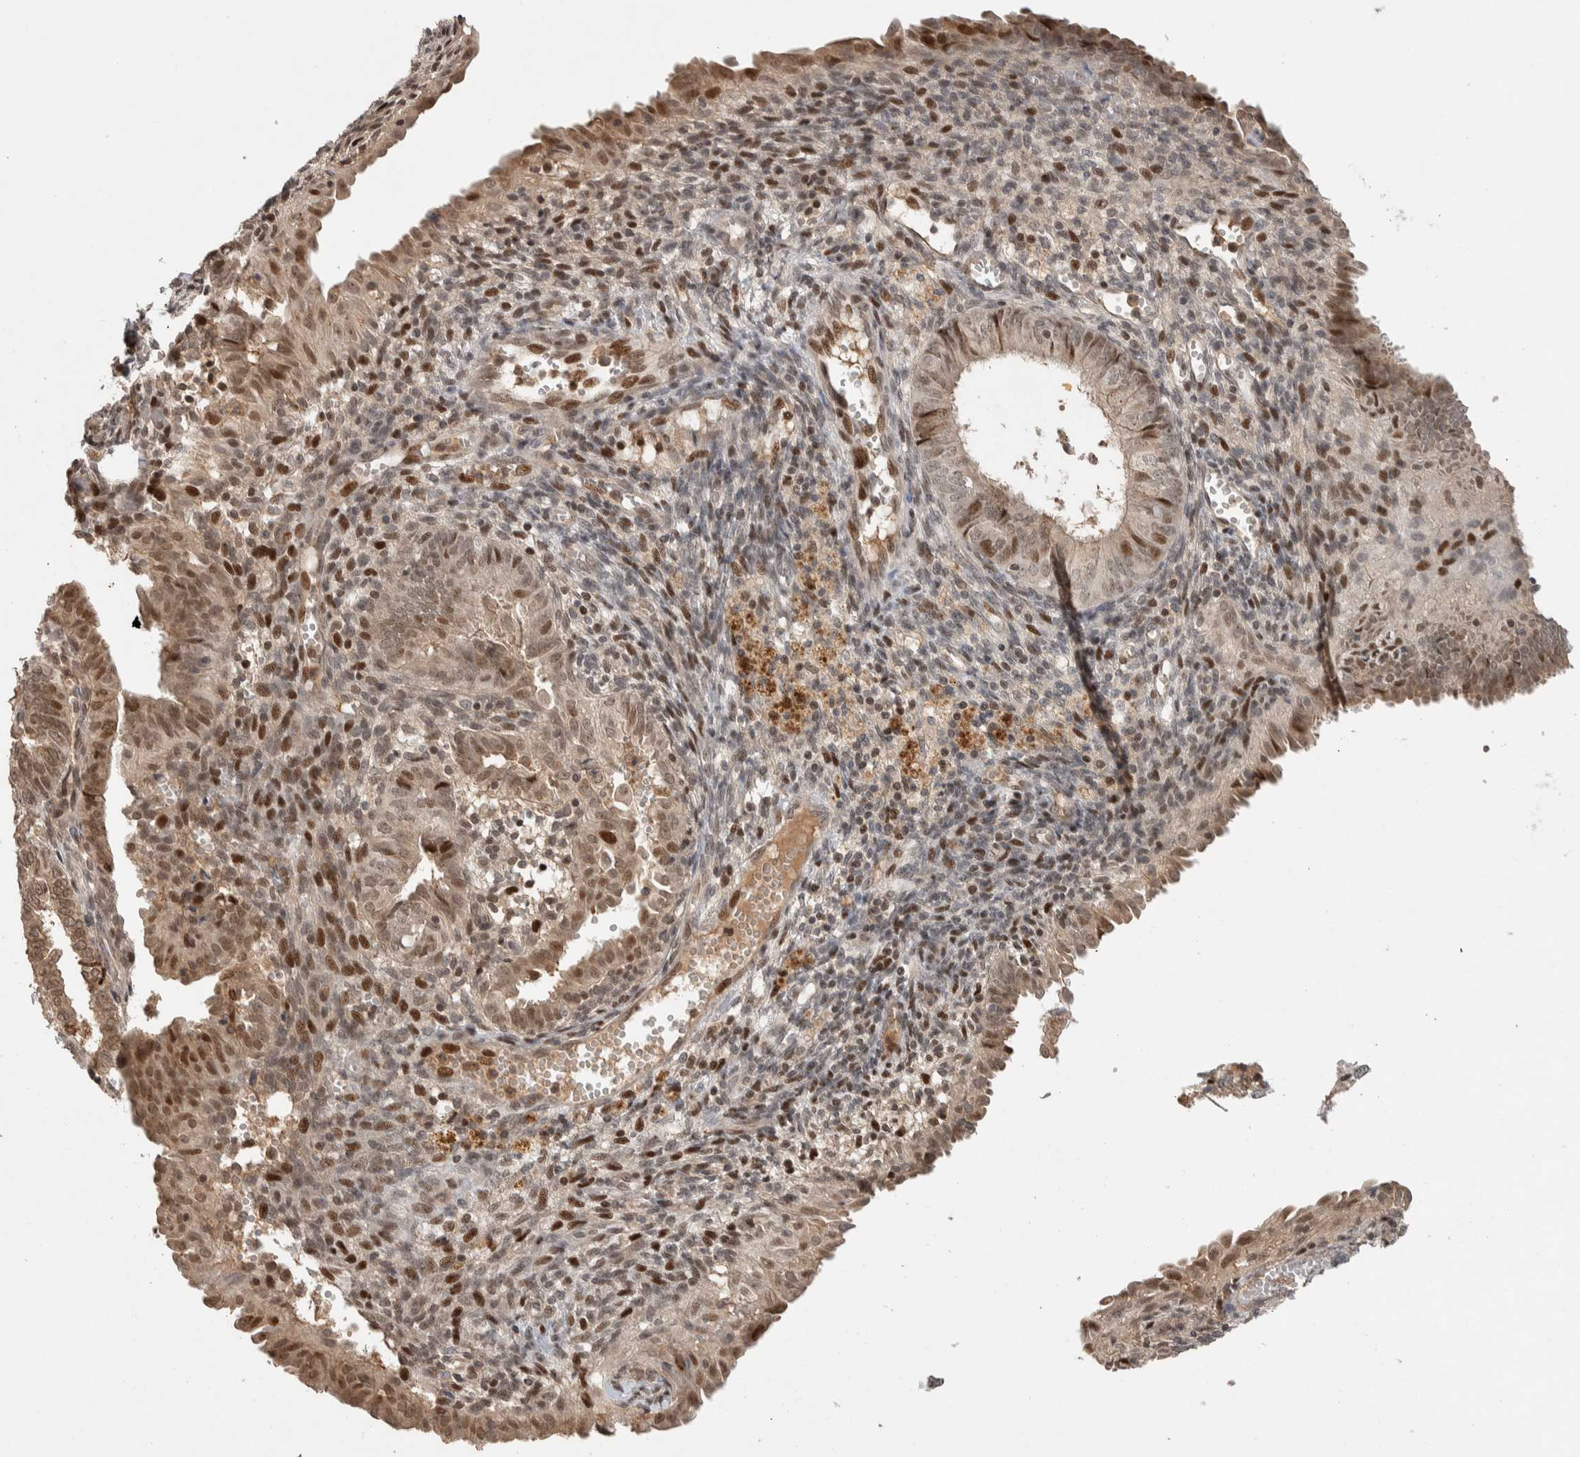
{"staining": {"intensity": "moderate", "quantity": ">75%", "location": "nuclear"}, "tissue": "endometrial cancer", "cell_type": "Tumor cells", "image_type": "cancer", "snomed": [{"axis": "morphology", "description": "Adenocarcinoma, NOS"}, {"axis": "topography", "description": "Endometrium"}], "caption": "Endometrial adenocarcinoma stained with a brown dye displays moderate nuclear positive positivity in approximately >75% of tumor cells.", "gene": "ZNF521", "patient": {"sex": "female", "age": 58}}